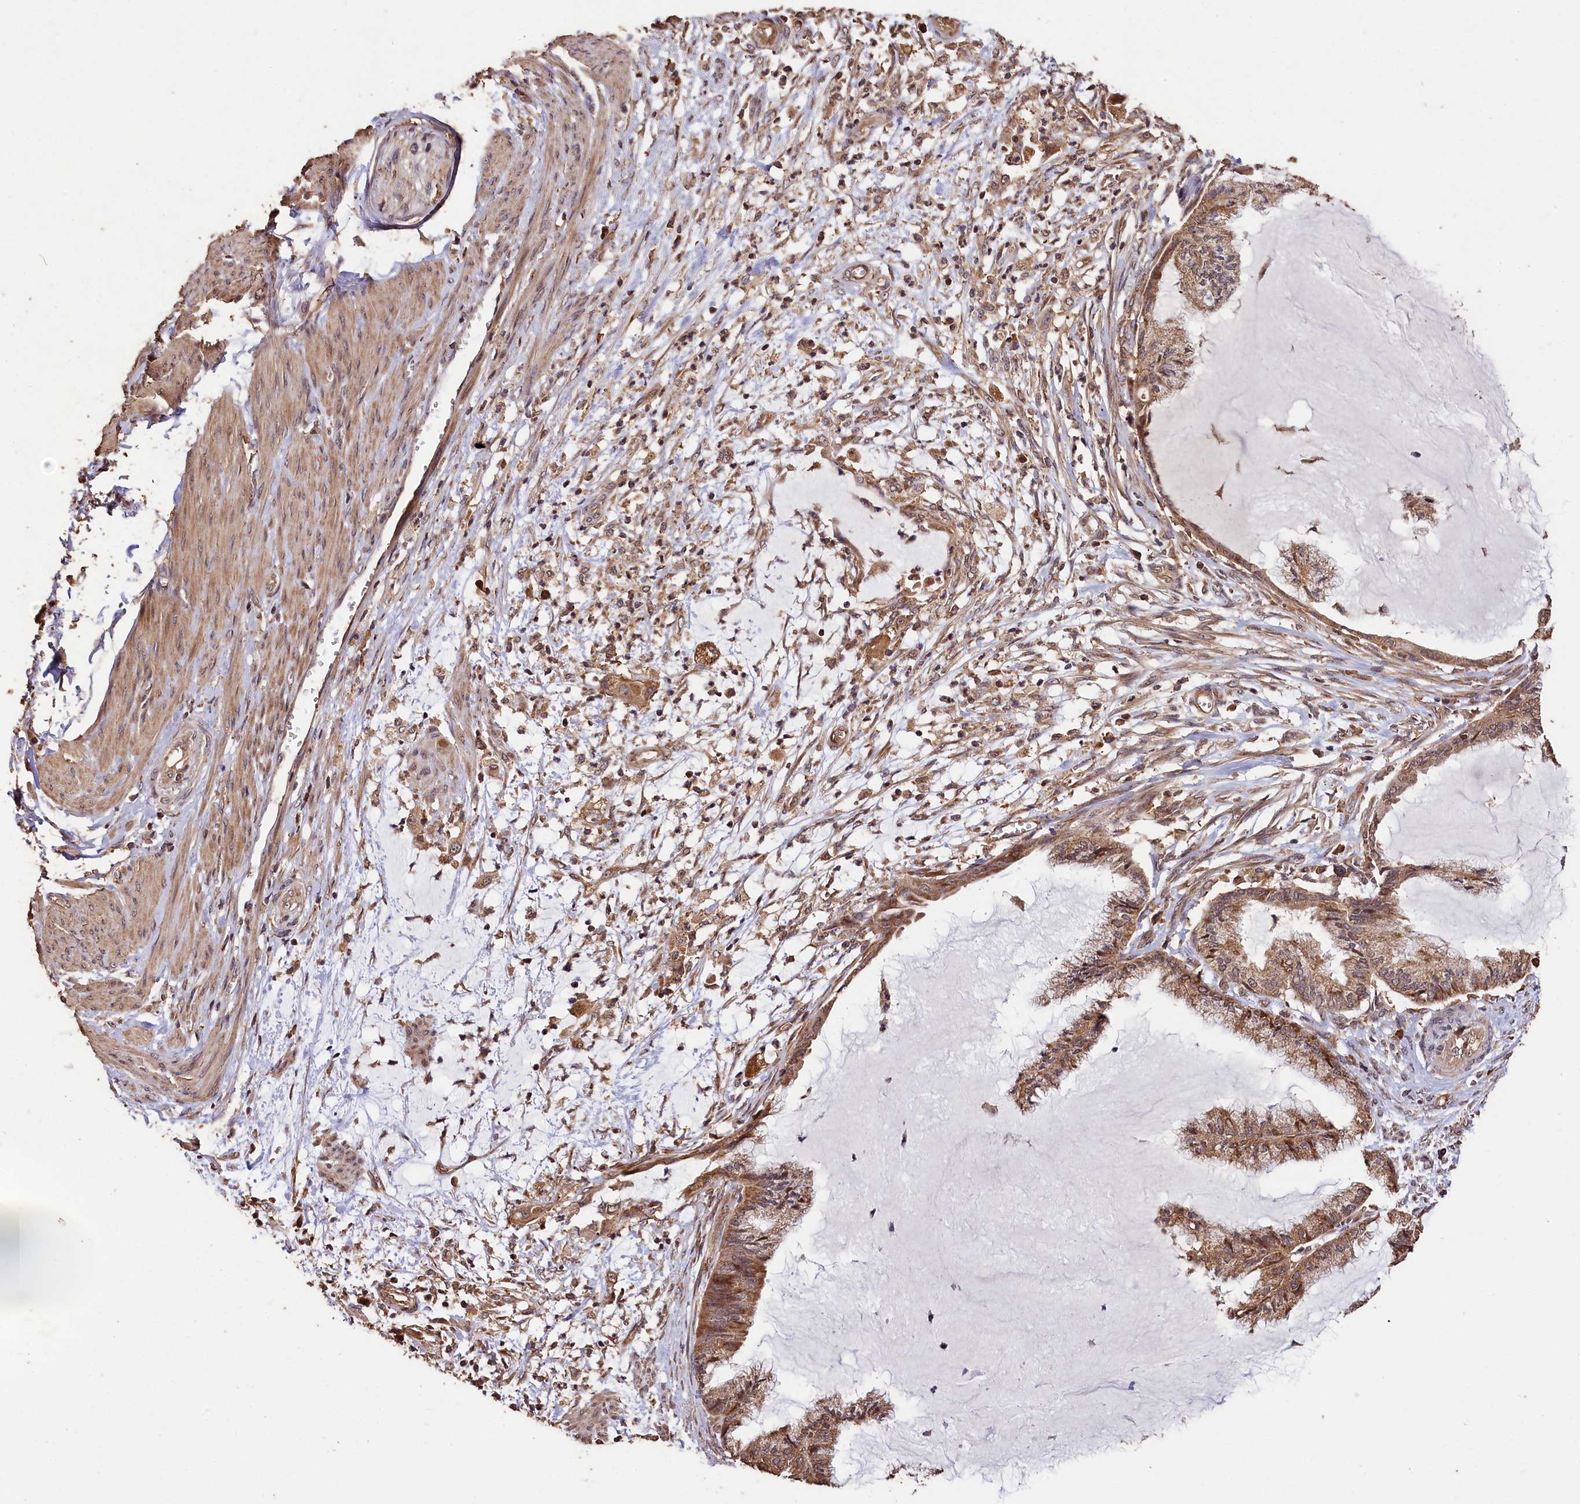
{"staining": {"intensity": "moderate", "quantity": ">75%", "location": "cytoplasmic/membranous"}, "tissue": "endometrial cancer", "cell_type": "Tumor cells", "image_type": "cancer", "snomed": [{"axis": "morphology", "description": "Adenocarcinoma, NOS"}, {"axis": "topography", "description": "Endometrium"}], "caption": "High-magnification brightfield microscopy of endometrial cancer stained with DAB (brown) and counterstained with hematoxylin (blue). tumor cells exhibit moderate cytoplasmic/membranous positivity is seen in about>75% of cells. The protein is stained brown, and the nuclei are stained in blue (DAB (3,3'-diaminobenzidine) IHC with brightfield microscopy, high magnification).", "gene": "KPTN", "patient": {"sex": "female", "age": 86}}